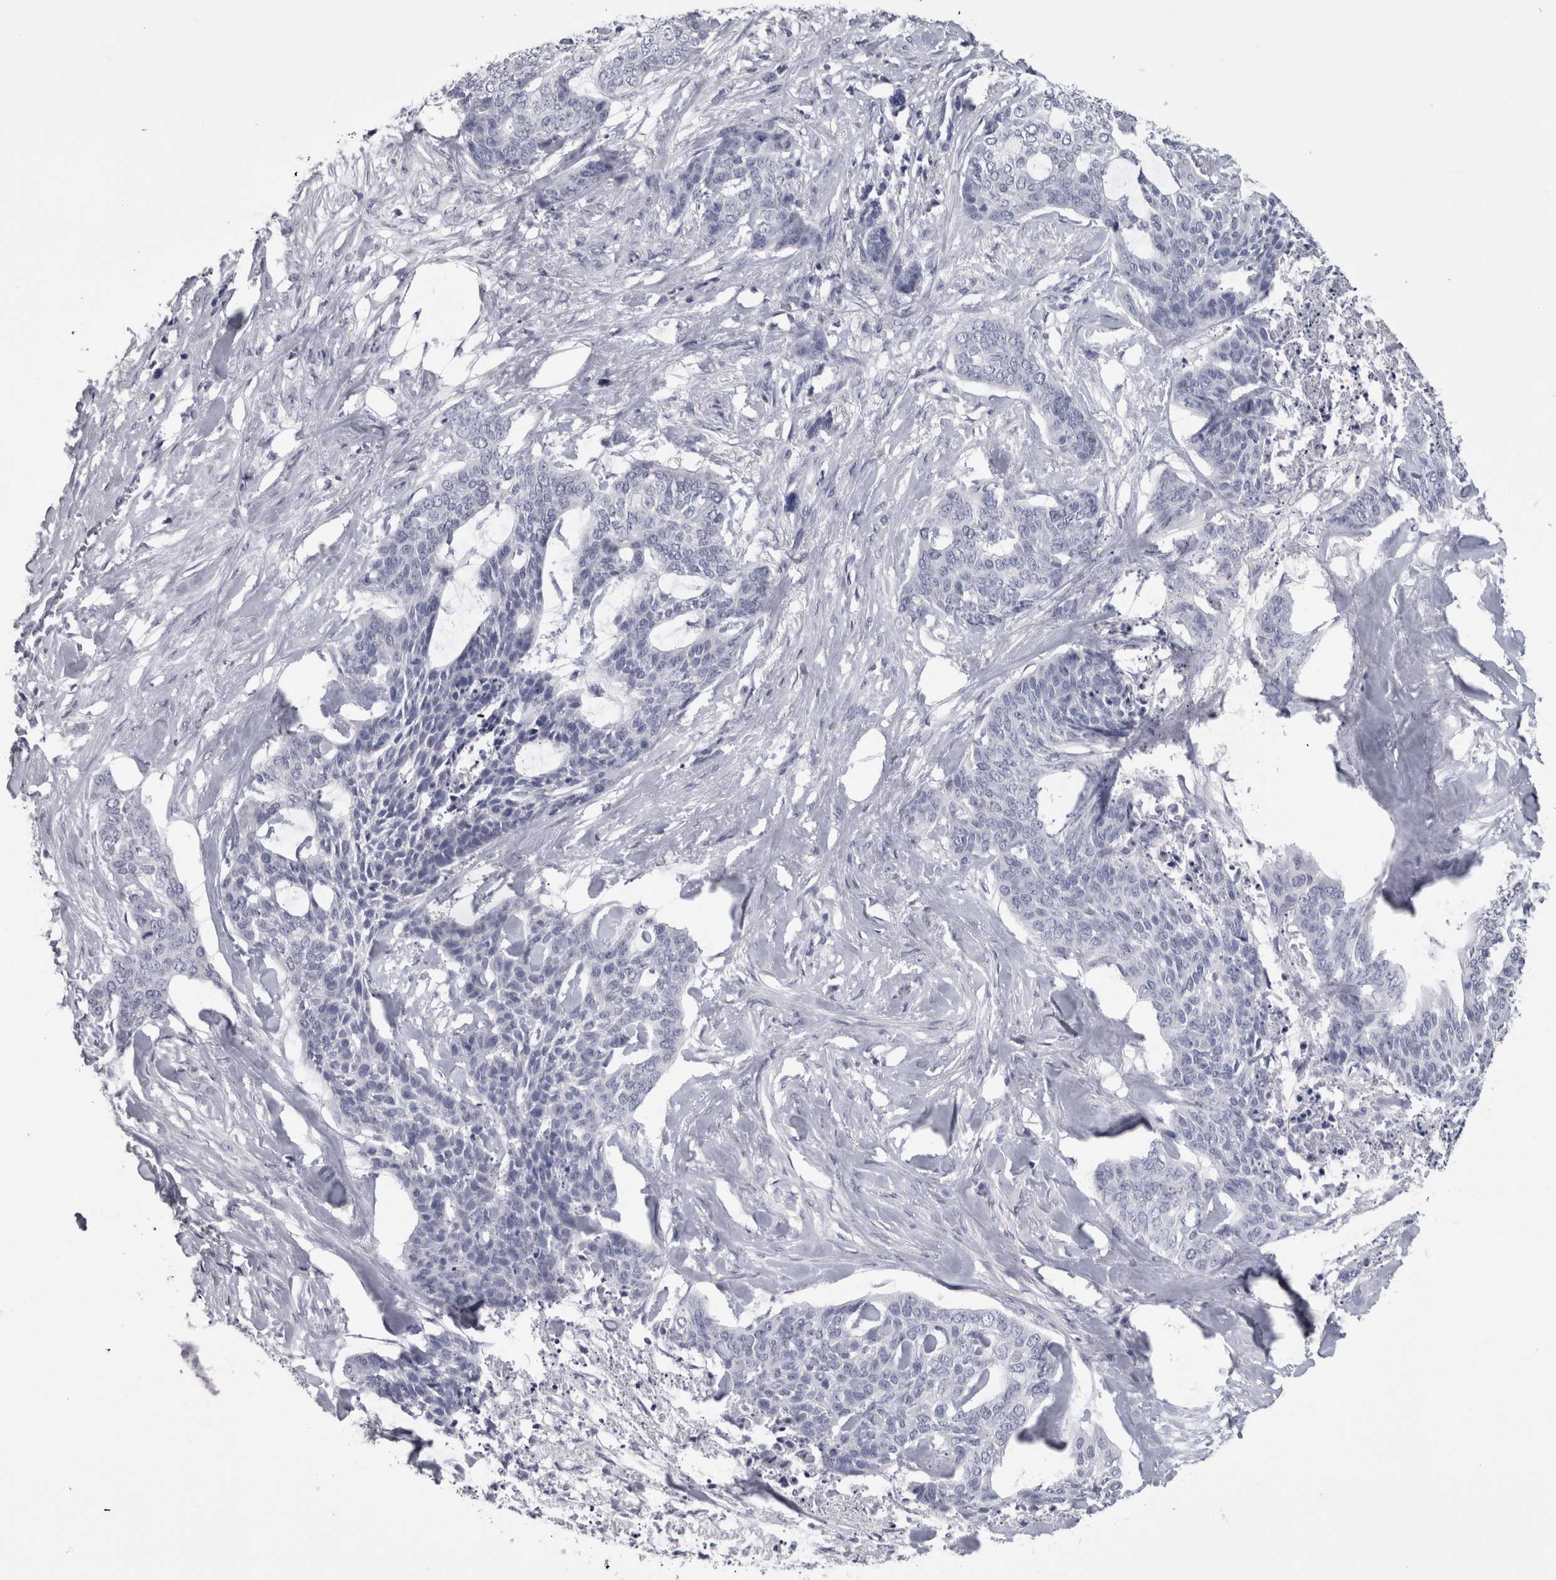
{"staining": {"intensity": "negative", "quantity": "none", "location": "none"}, "tissue": "skin cancer", "cell_type": "Tumor cells", "image_type": "cancer", "snomed": [{"axis": "morphology", "description": "Basal cell carcinoma"}, {"axis": "topography", "description": "Skin"}], "caption": "There is no significant staining in tumor cells of basal cell carcinoma (skin).", "gene": "PTH", "patient": {"sex": "female", "age": 64}}